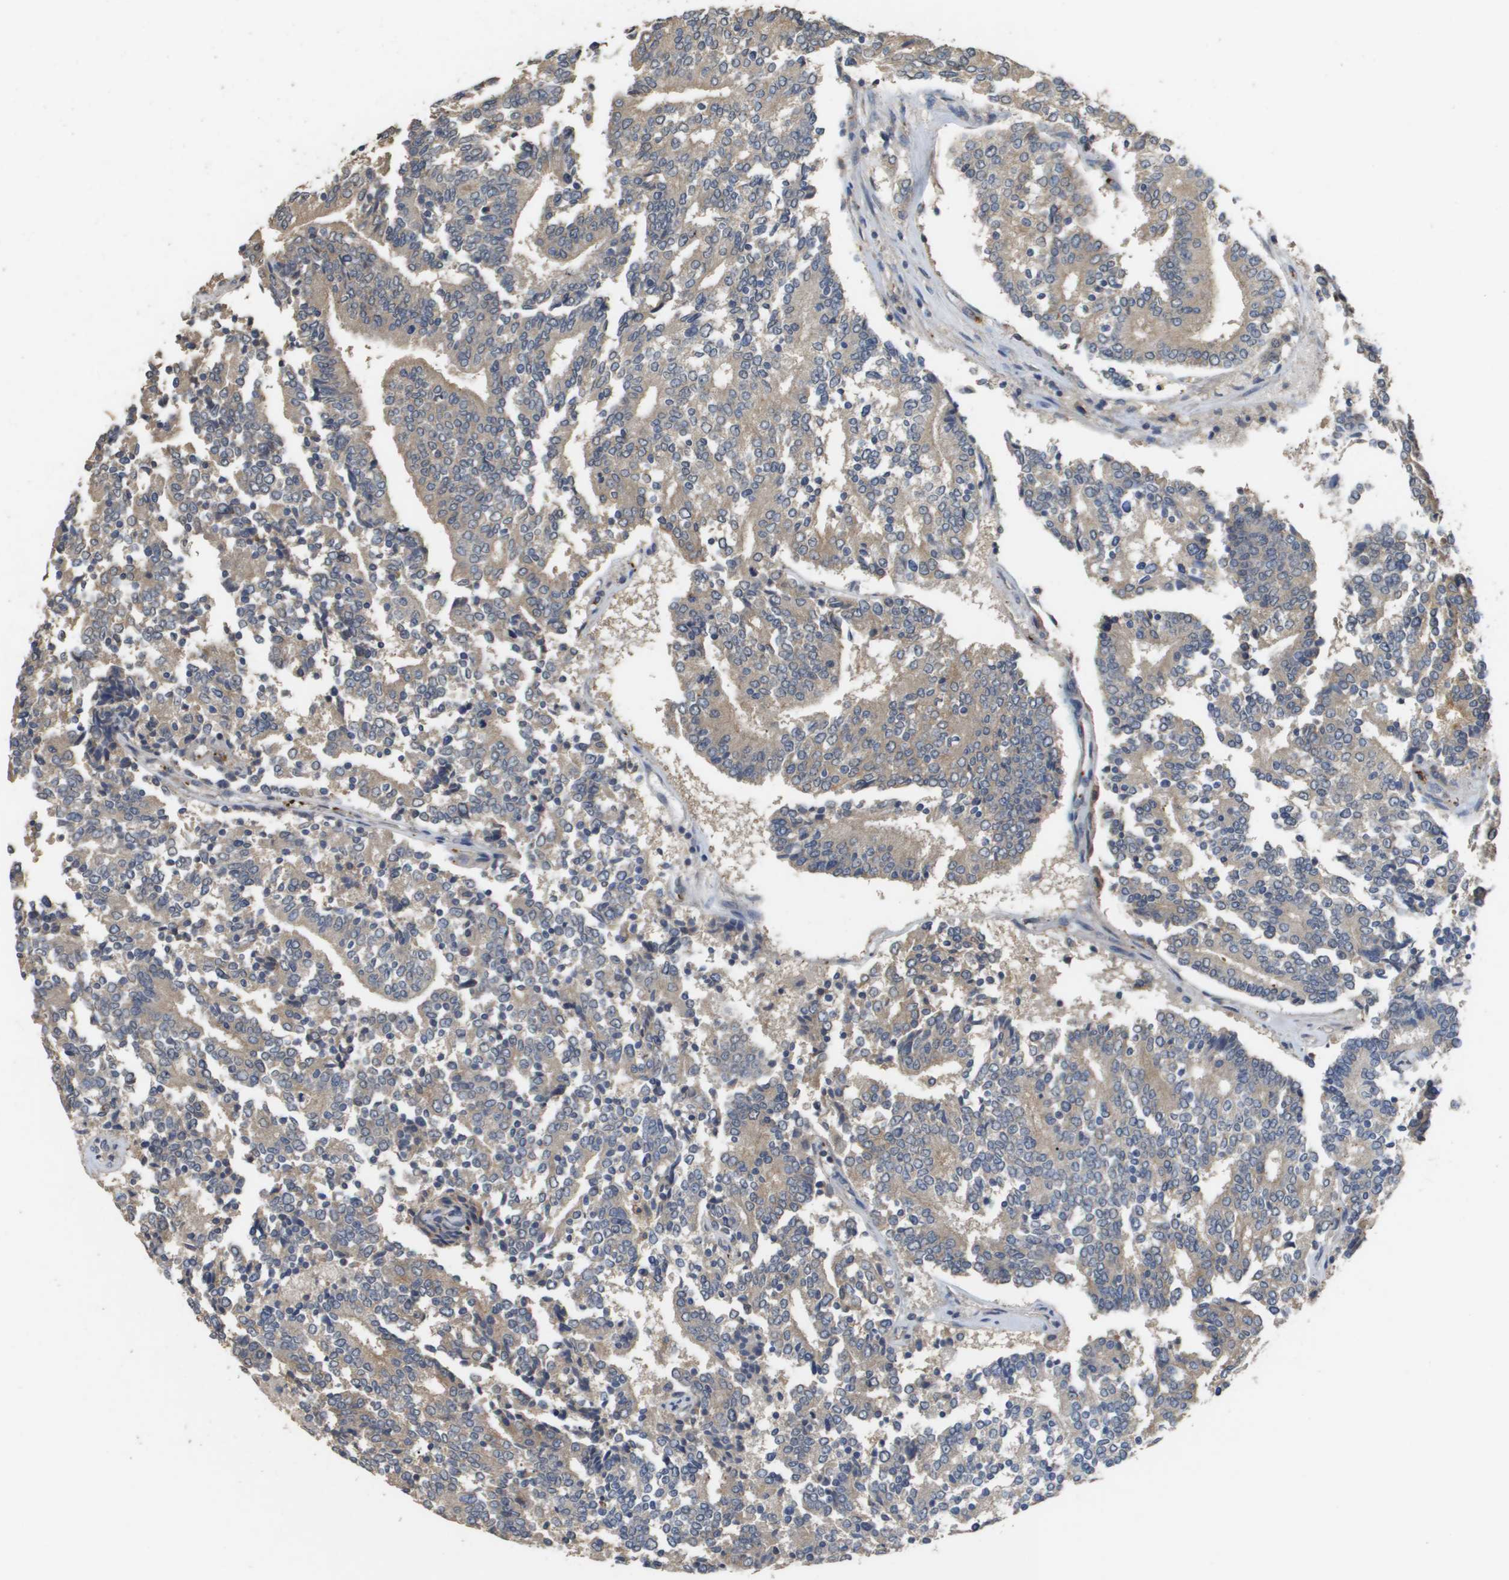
{"staining": {"intensity": "weak", "quantity": ">75%", "location": "cytoplasmic/membranous"}, "tissue": "prostate cancer", "cell_type": "Tumor cells", "image_type": "cancer", "snomed": [{"axis": "morphology", "description": "Normal tissue, NOS"}, {"axis": "morphology", "description": "Adenocarcinoma, High grade"}, {"axis": "topography", "description": "Prostate"}, {"axis": "topography", "description": "Seminal veicle"}], "caption": "Immunohistochemical staining of human prostate adenocarcinoma (high-grade) reveals low levels of weak cytoplasmic/membranous protein positivity in approximately >75% of tumor cells. (DAB (3,3'-diaminobenzidine) = brown stain, brightfield microscopy at high magnification).", "gene": "RAB27B", "patient": {"sex": "male", "age": 55}}